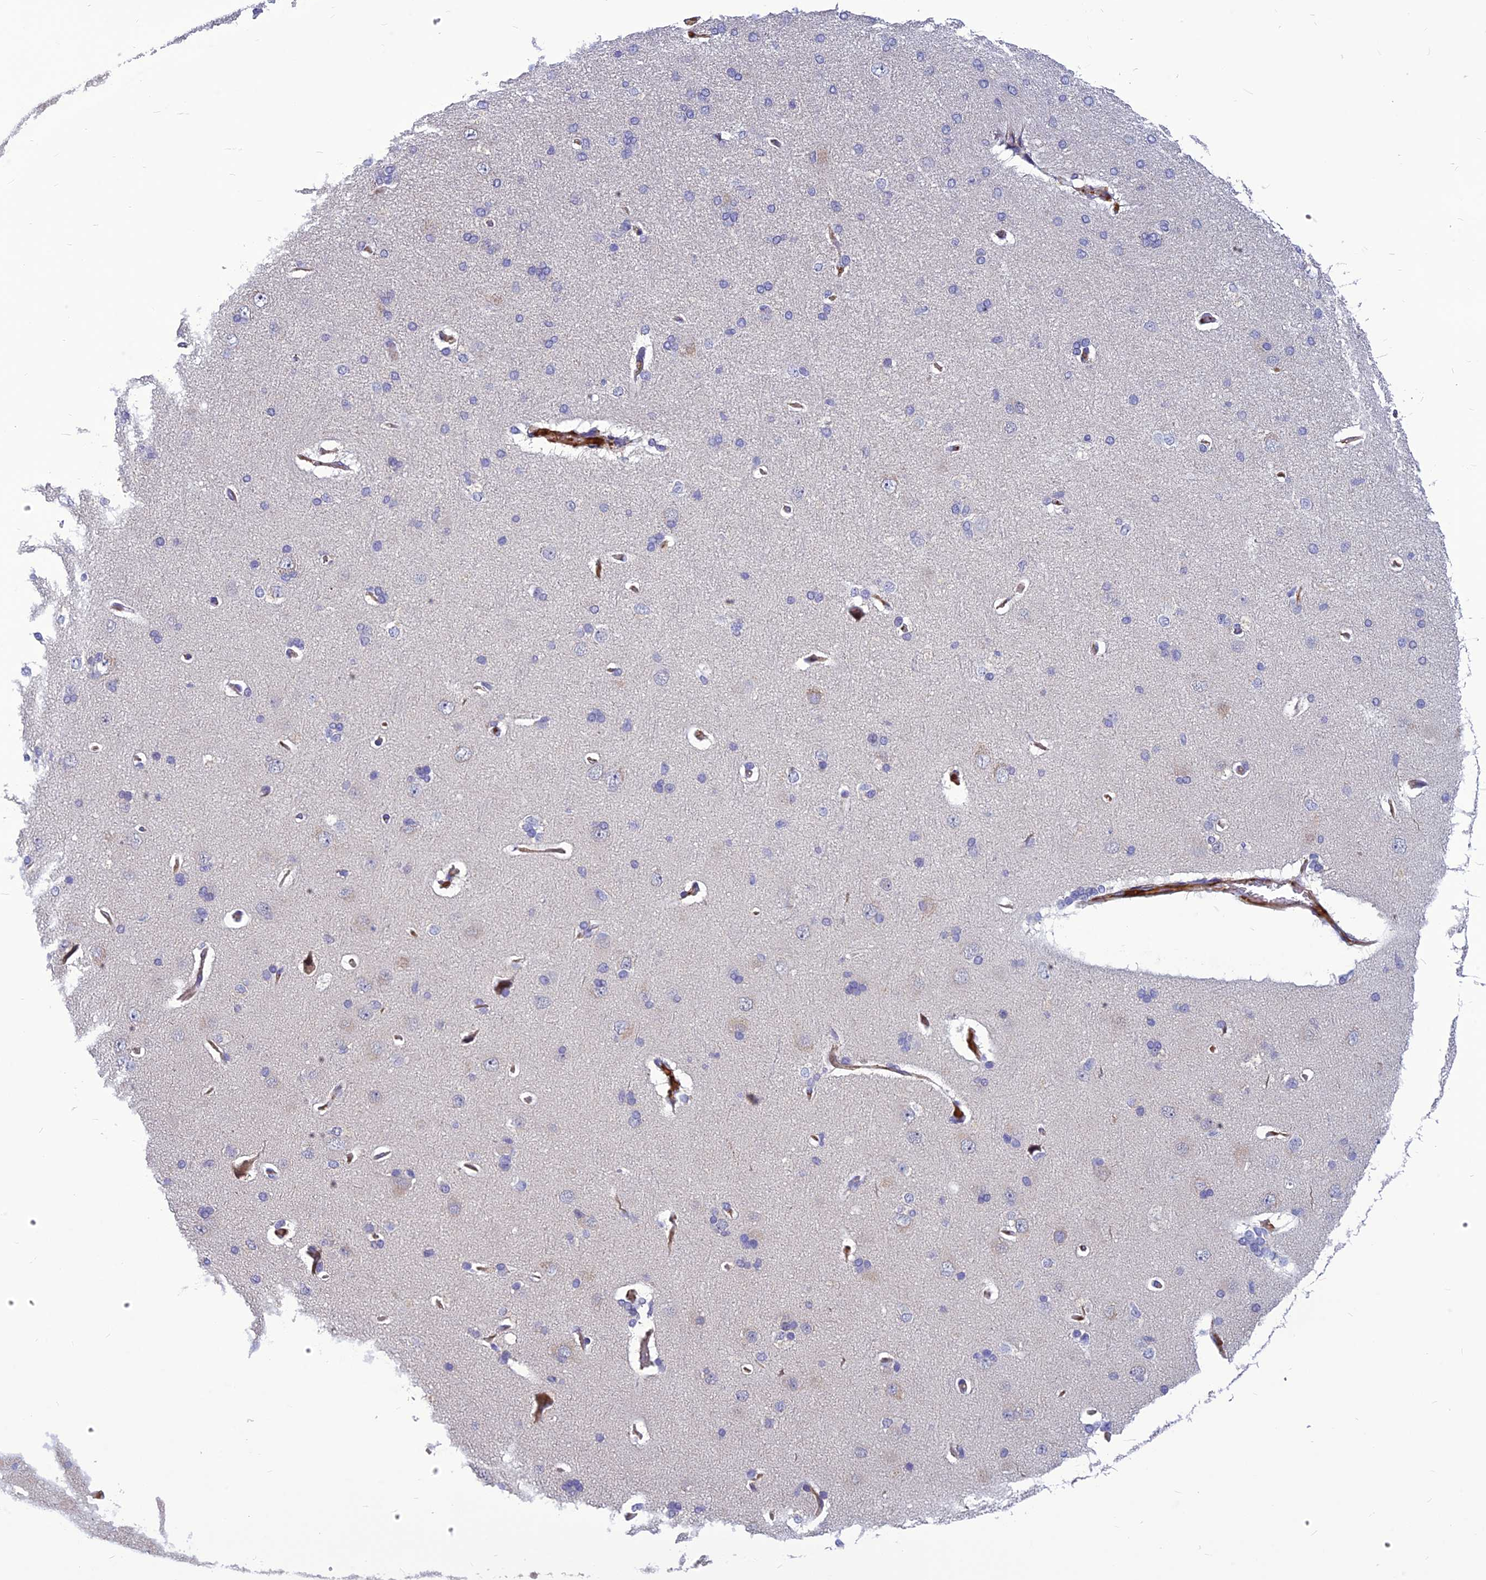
{"staining": {"intensity": "strong", "quantity": ">75%", "location": "cytoplasmic/membranous"}, "tissue": "cerebral cortex", "cell_type": "Endothelial cells", "image_type": "normal", "snomed": [{"axis": "morphology", "description": "Normal tissue, NOS"}, {"axis": "topography", "description": "Cerebral cortex"}], "caption": "Immunohistochemistry (IHC) histopathology image of unremarkable human cerebral cortex stained for a protein (brown), which reveals high levels of strong cytoplasmic/membranous expression in approximately >75% of endothelial cells.", "gene": "CLEC11A", "patient": {"sex": "male", "age": 62}}